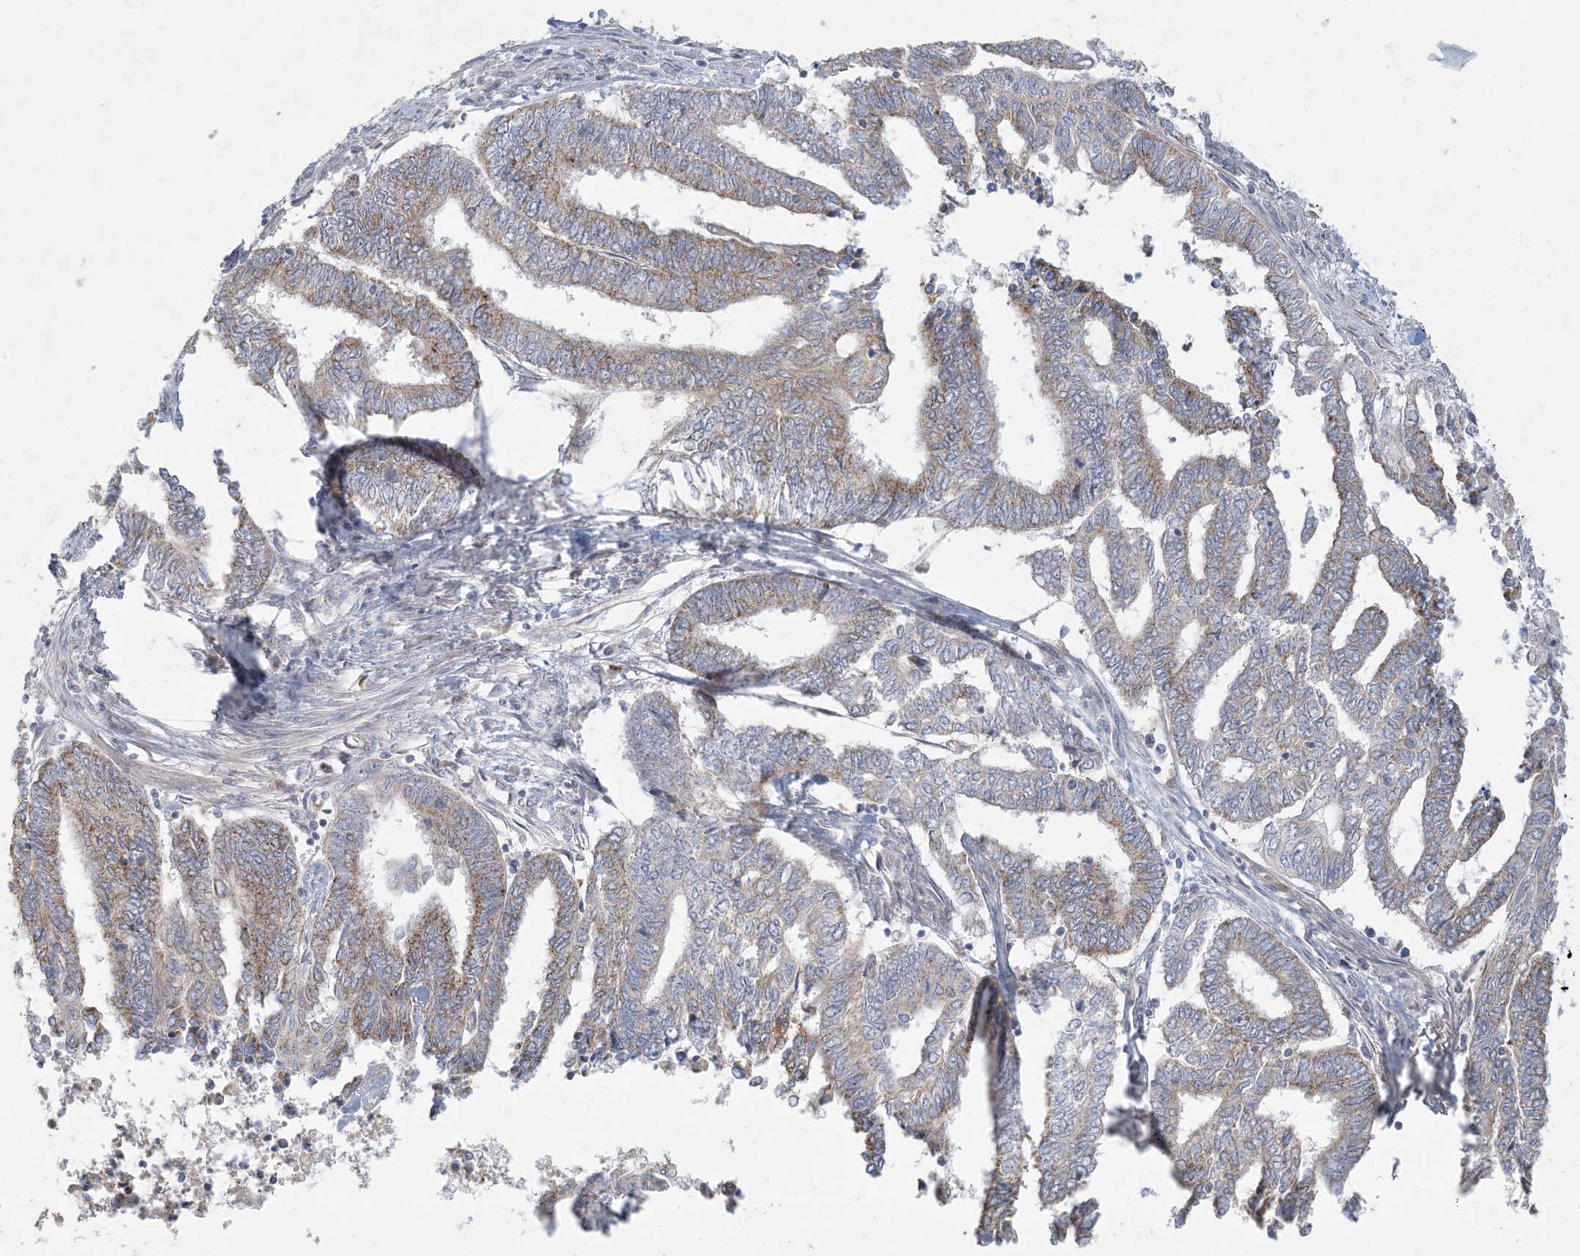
{"staining": {"intensity": "weak", "quantity": ">75%", "location": "cytoplasmic/membranous"}, "tissue": "endometrial cancer", "cell_type": "Tumor cells", "image_type": "cancer", "snomed": [{"axis": "morphology", "description": "Adenocarcinoma, NOS"}, {"axis": "topography", "description": "Uterus"}, {"axis": "topography", "description": "Endometrium"}], "caption": "A brown stain shows weak cytoplasmic/membranous positivity of a protein in human endometrial cancer tumor cells.", "gene": "MCAT", "patient": {"sex": "female", "age": 70}}